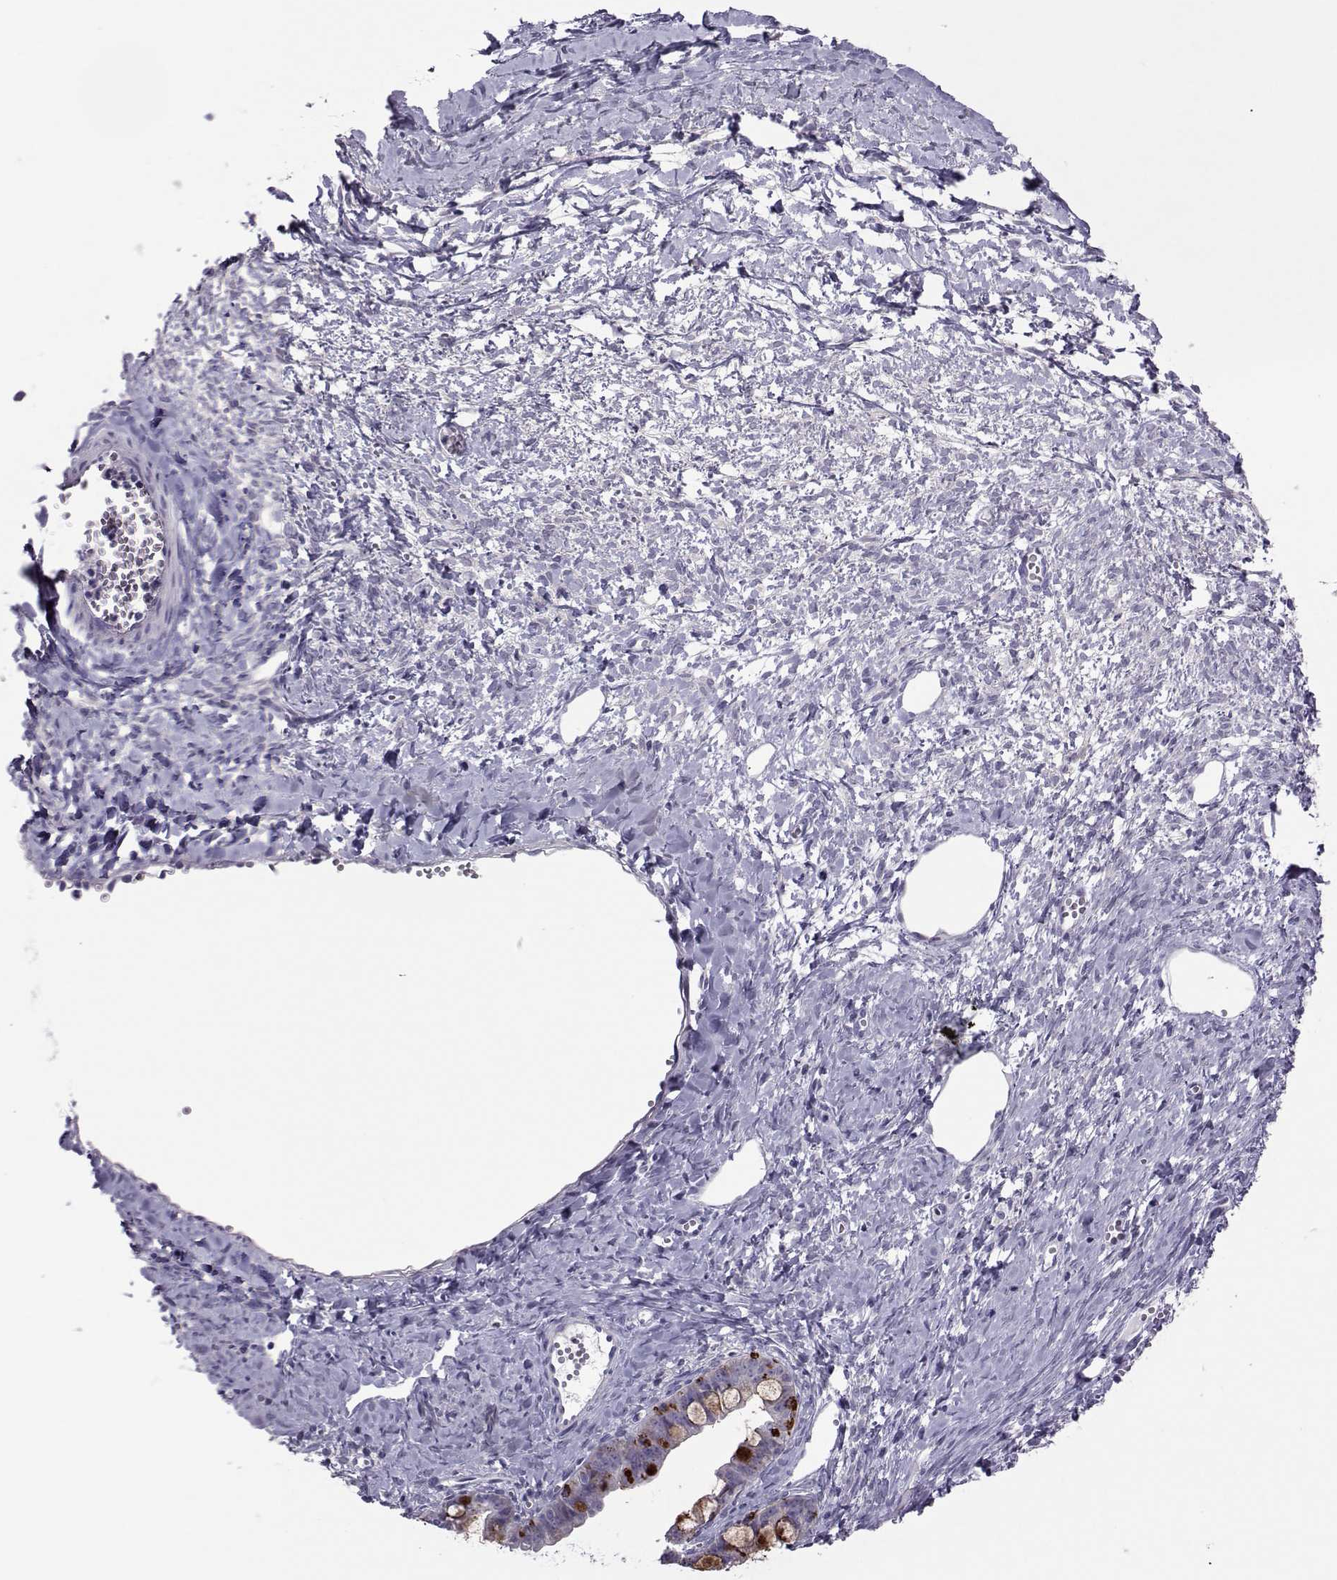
{"staining": {"intensity": "strong", "quantity": "<25%", "location": "cytoplasmic/membranous"}, "tissue": "ovarian cancer", "cell_type": "Tumor cells", "image_type": "cancer", "snomed": [{"axis": "morphology", "description": "Cystadenocarcinoma, mucinous, NOS"}, {"axis": "topography", "description": "Ovary"}], "caption": "The micrograph reveals a brown stain indicating the presence of a protein in the cytoplasmic/membranous of tumor cells in mucinous cystadenocarcinoma (ovarian). The staining was performed using DAB, with brown indicating positive protein expression. Nuclei are stained blue with hematoxylin.", "gene": "TRPM7", "patient": {"sex": "female", "age": 63}}